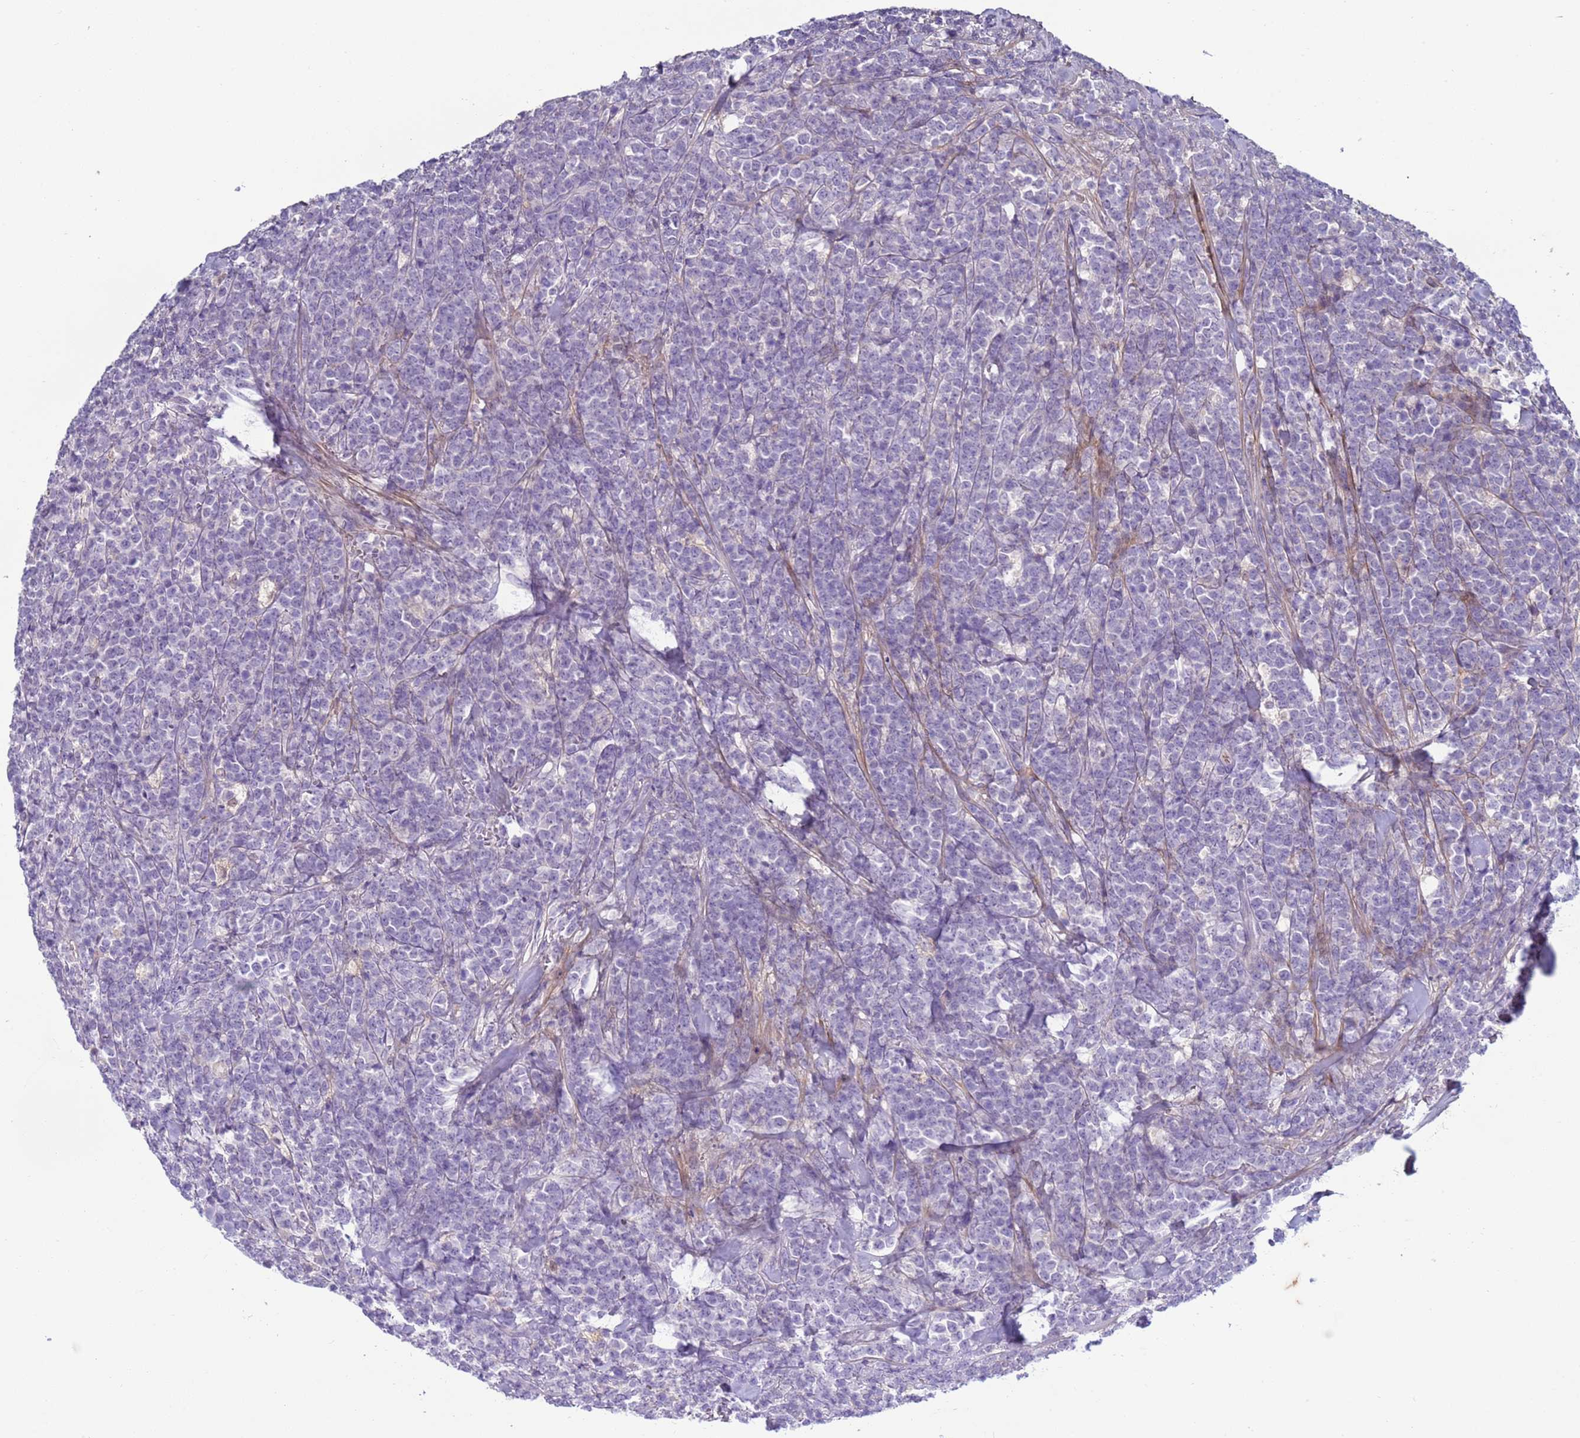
{"staining": {"intensity": "negative", "quantity": "none", "location": "none"}, "tissue": "lymphoma", "cell_type": "Tumor cells", "image_type": "cancer", "snomed": [{"axis": "morphology", "description": "Malignant lymphoma, non-Hodgkin's type, High grade"}, {"axis": "topography", "description": "Small intestine"}], "caption": "A micrograph of high-grade malignant lymphoma, non-Hodgkin's type stained for a protein shows no brown staining in tumor cells.", "gene": "TRIM51", "patient": {"sex": "male", "age": 8}}